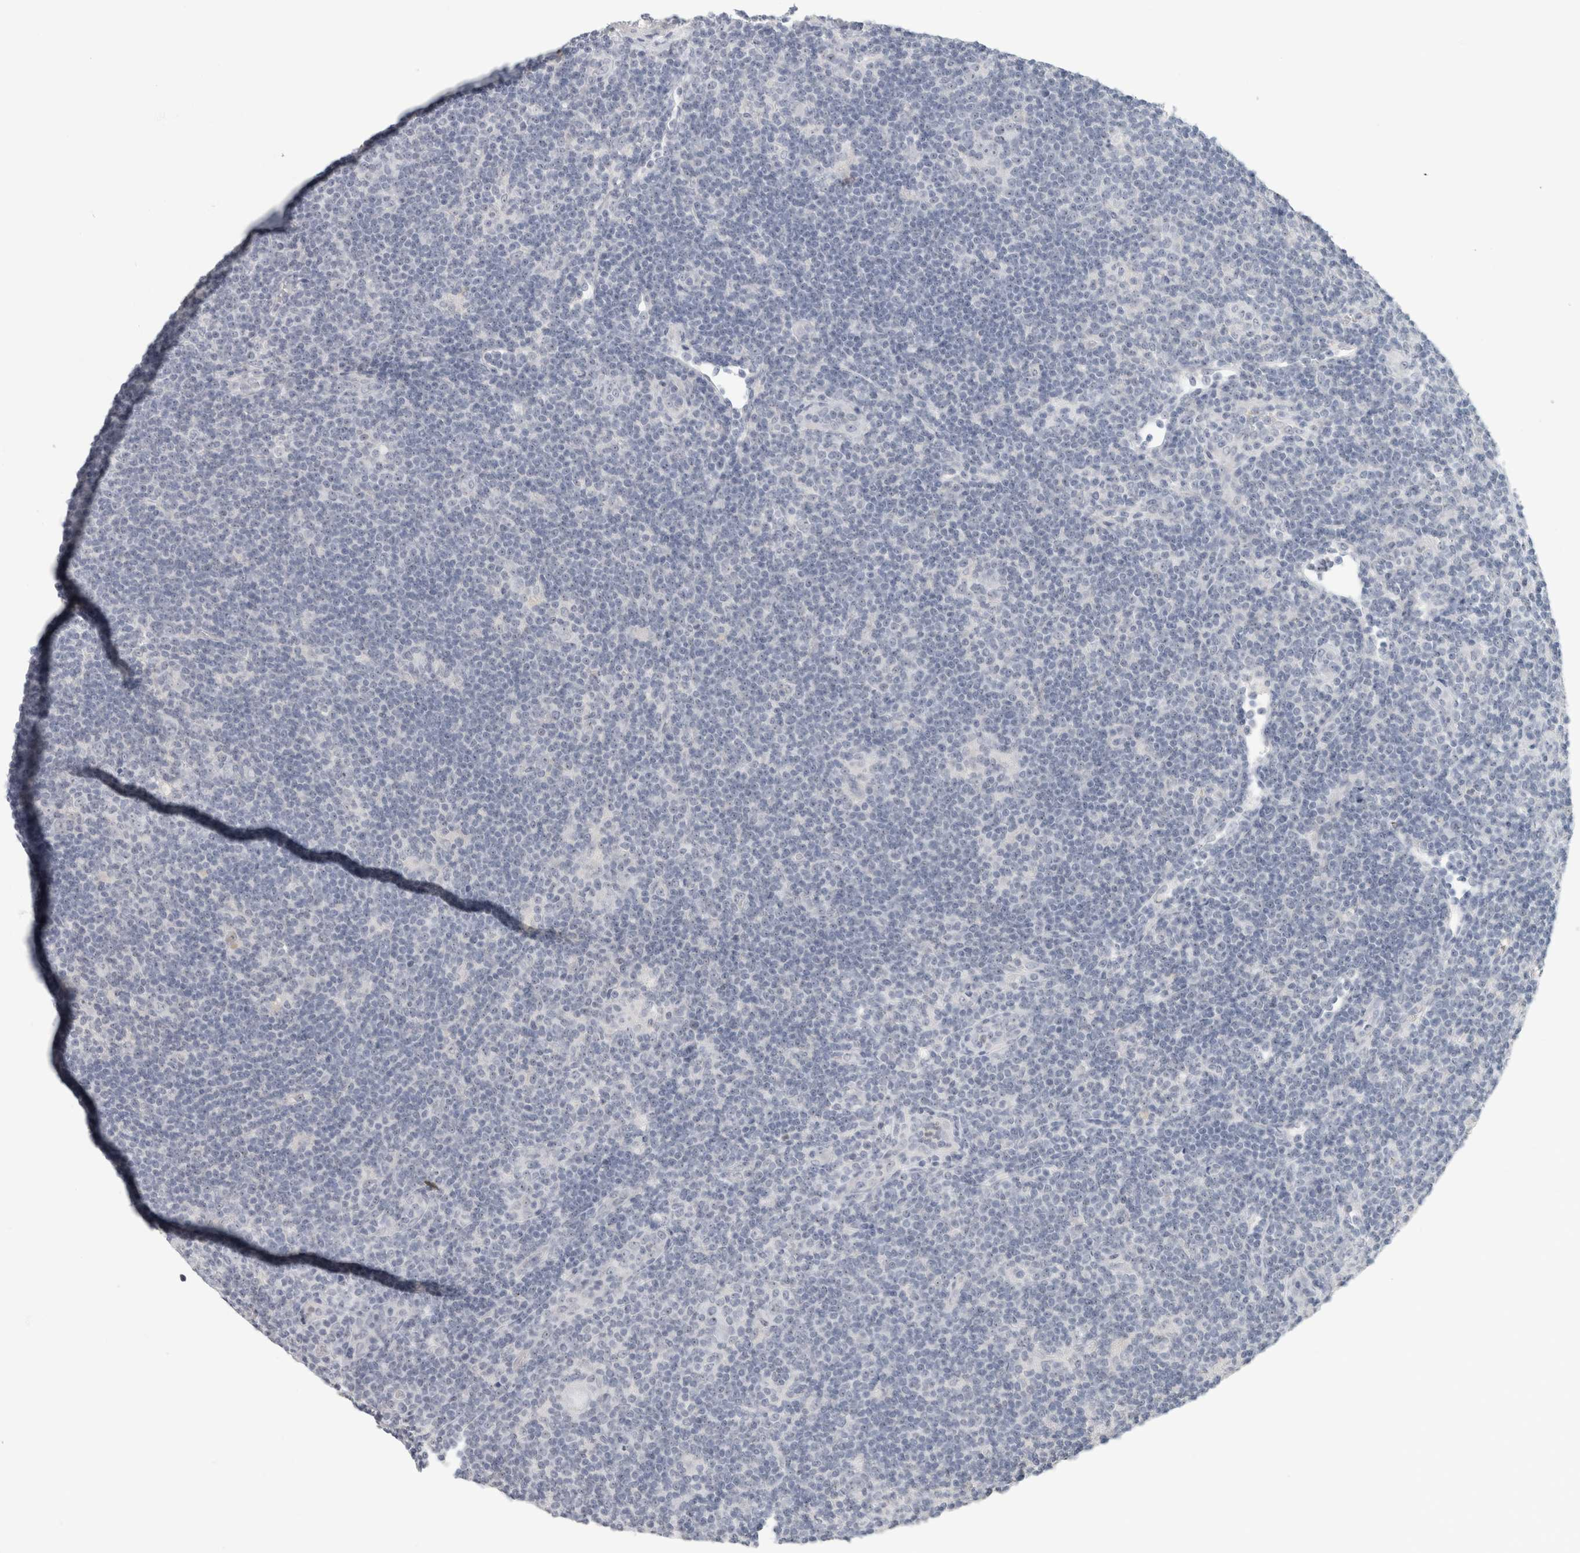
{"staining": {"intensity": "negative", "quantity": "none", "location": "none"}, "tissue": "lymphoma", "cell_type": "Tumor cells", "image_type": "cancer", "snomed": [{"axis": "morphology", "description": "Hodgkin's disease, NOS"}, {"axis": "topography", "description": "Lymph node"}], "caption": "Tumor cells are negative for brown protein staining in lymphoma.", "gene": "FMR1NB", "patient": {"sex": "female", "age": 57}}